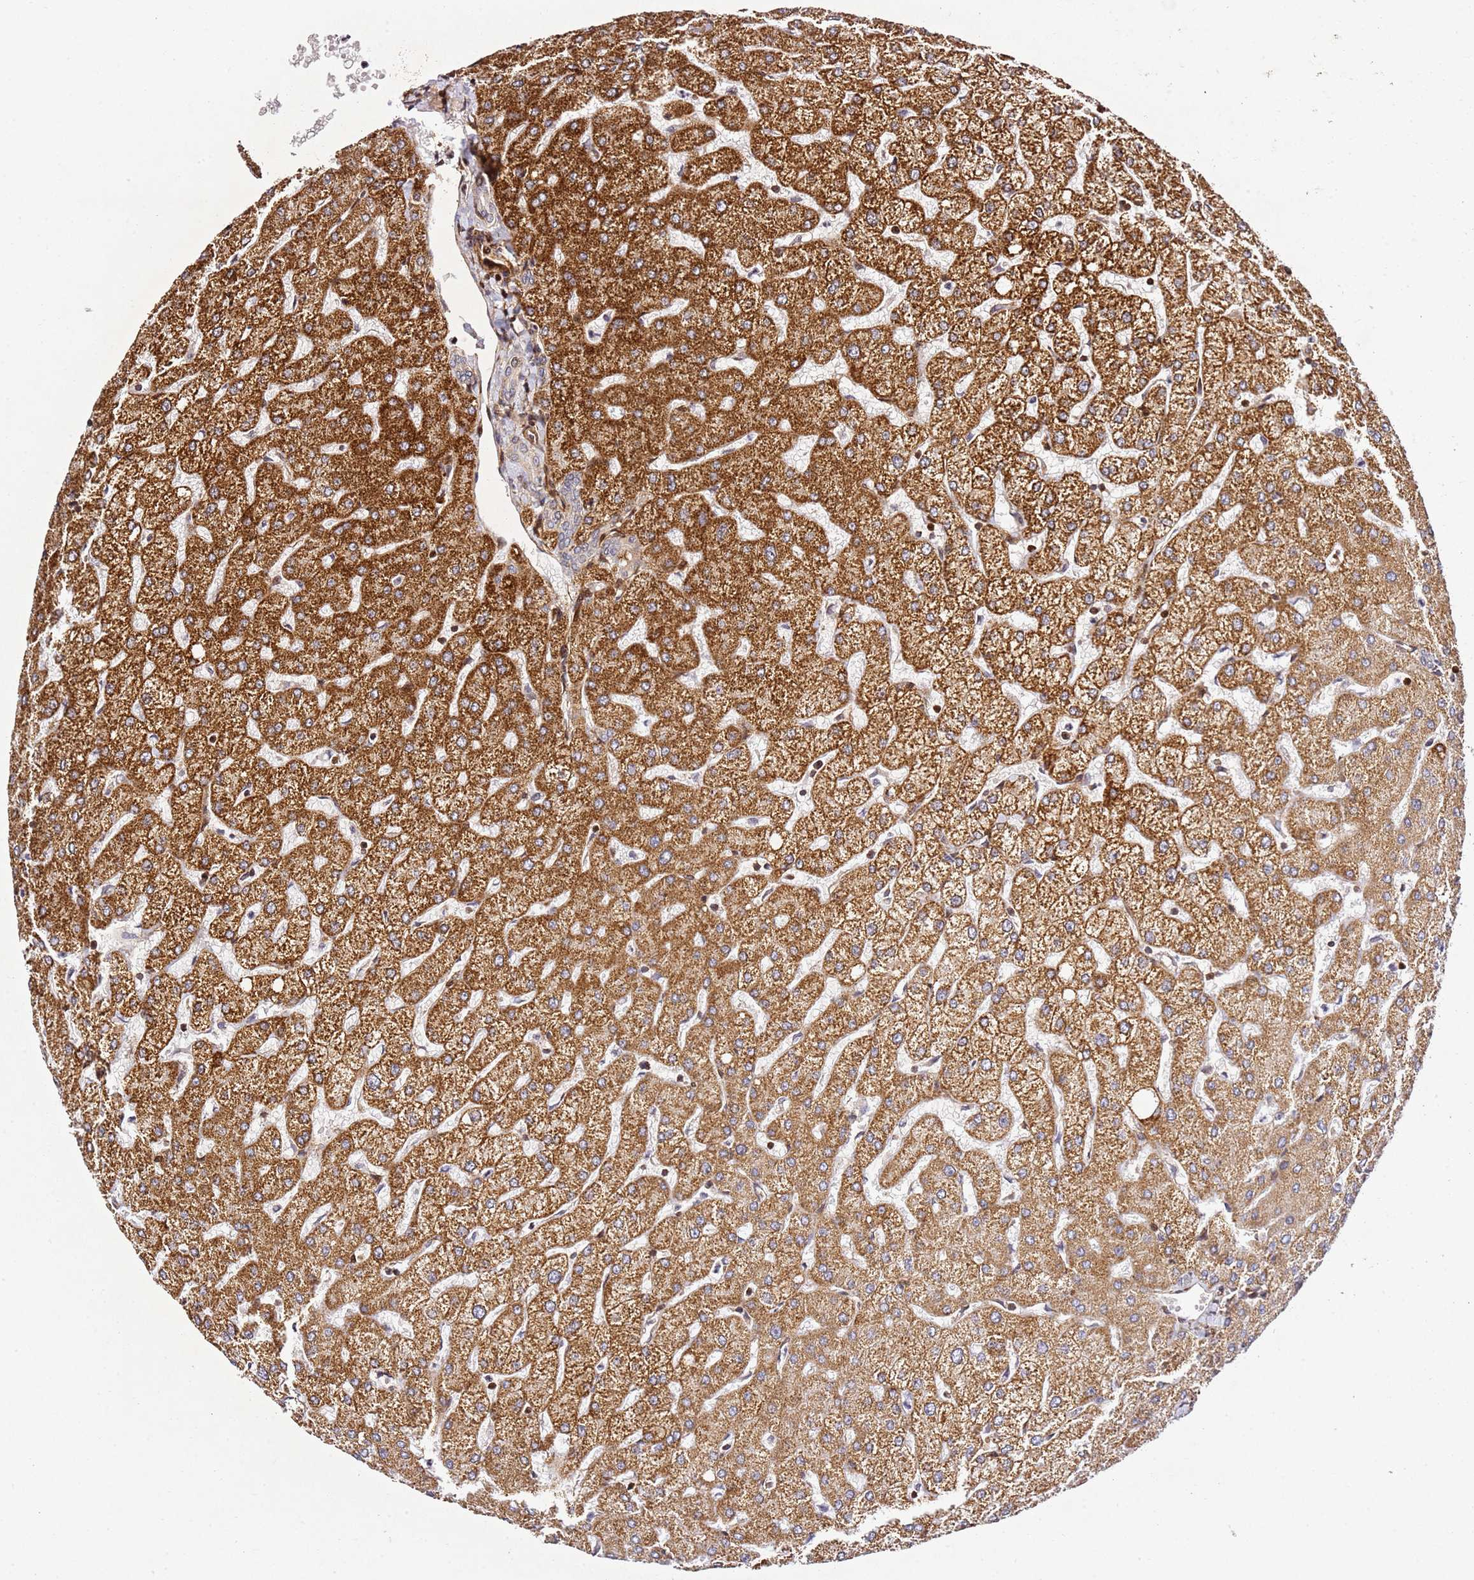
{"staining": {"intensity": "negative", "quantity": "none", "location": "none"}, "tissue": "liver", "cell_type": "Cholangiocytes", "image_type": "normal", "snomed": [{"axis": "morphology", "description": "Normal tissue, NOS"}, {"axis": "topography", "description": "Liver"}], "caption": "The micrograph displays no staining of cholangiocytes in benign liver. (IHC, brightfield microscopy, high magnification).", "gene": "ZNF296", "patient": {"sex": "female", "age": 54}}